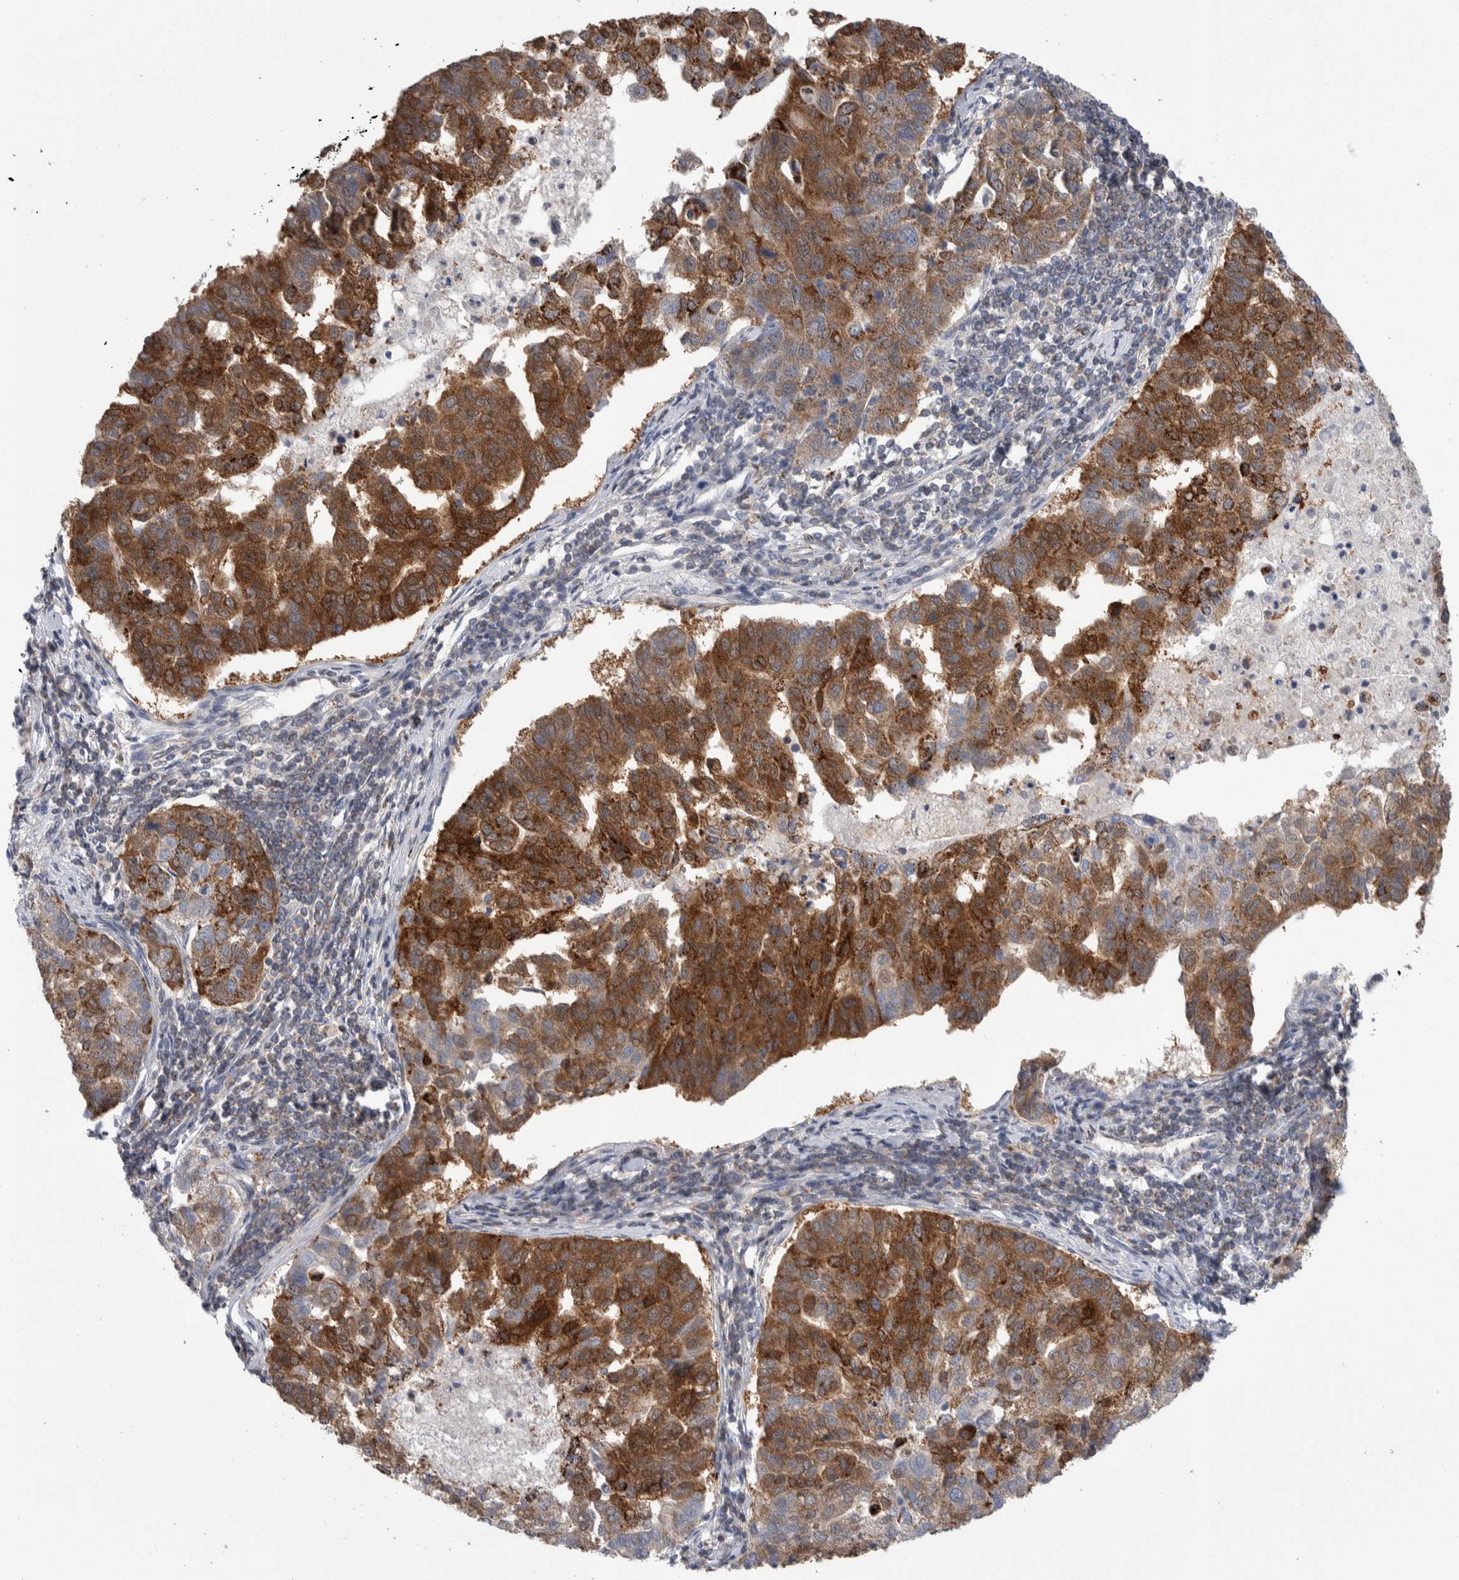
{"staining": {"intensity": "strong", "quantity": ">75%", "location": "cytoplasmic/membranous"}, "tissue": "pancreatic cancer", "cell_type": "Tumor cells", "image_type": "cancer", "snomed": [{"axis": "morphology", "description": "Adenocarcinoma, NOS"}, {"axis": "topography", "description": "Pancreas"}], "caption": "This photomicrograph shows immunohistochemistry (IHC) staining of pancreatic adenocarcinoma, with high strong cytoplasmic/membranous expression in about >75% of tumor cells.", "gene": "ETFA", "patient": {"sex": "female", "age": 61}}